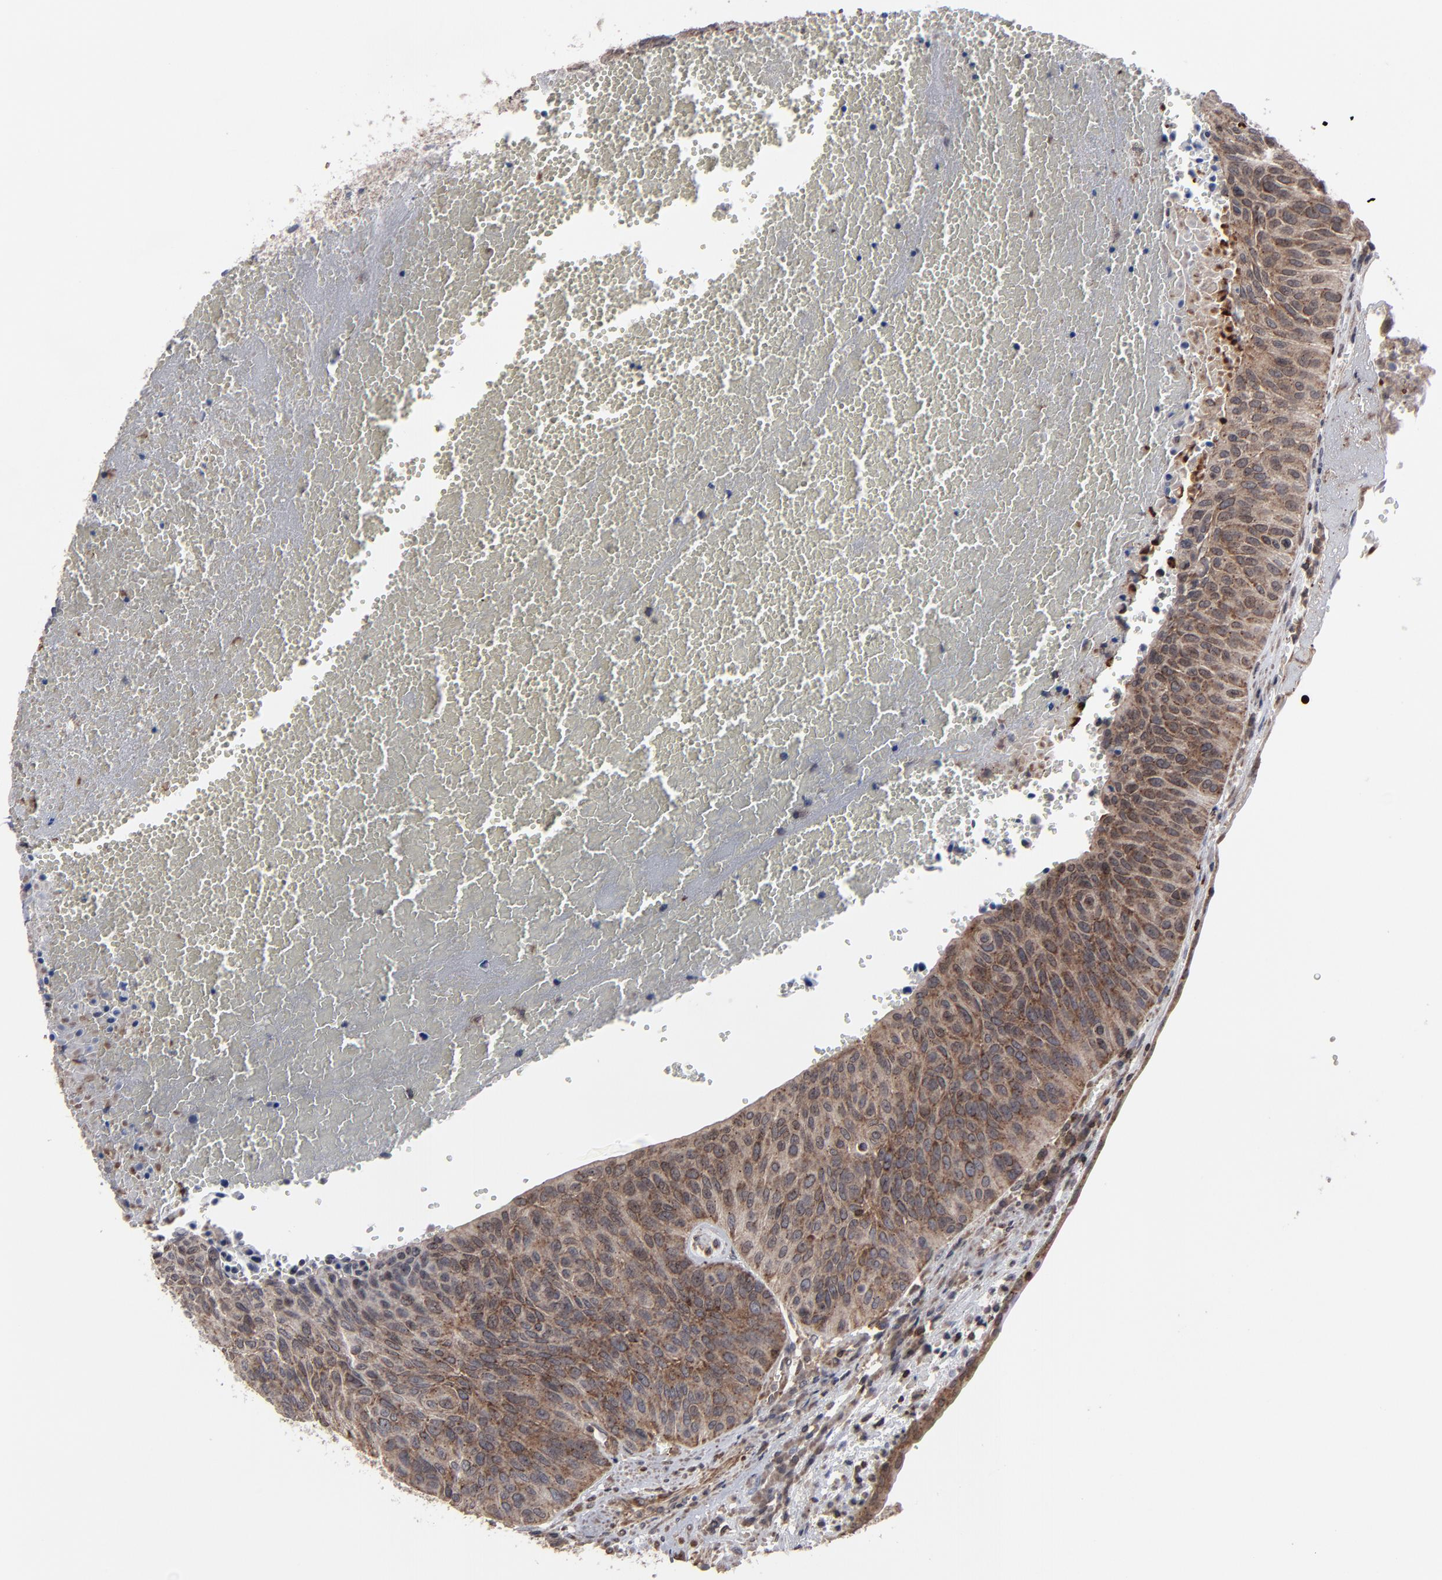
{"staining": {"intensity": "moderate", "quantity": ">75%", "location": "cytoplasmic/membranous,nuclear"}, "tissue": "urothelial cancer", "cell_type": "Tumor cells", "image_type": "cancer", "snomed": [{"axis": "morphology", "description": "Urothelial carcinoma, High grade"}, {"axis": "topography", "description": "Urinary bladder"}], "caption": "Urothelial cancer was stained to show a protein in brown. There is medium levels of moderate cytoplasmic/membranous and nuclear staining in approximately >75% of tumor cells.", "gene": "KIAA2026", "patient": {"sex": "male", "age": 66}}